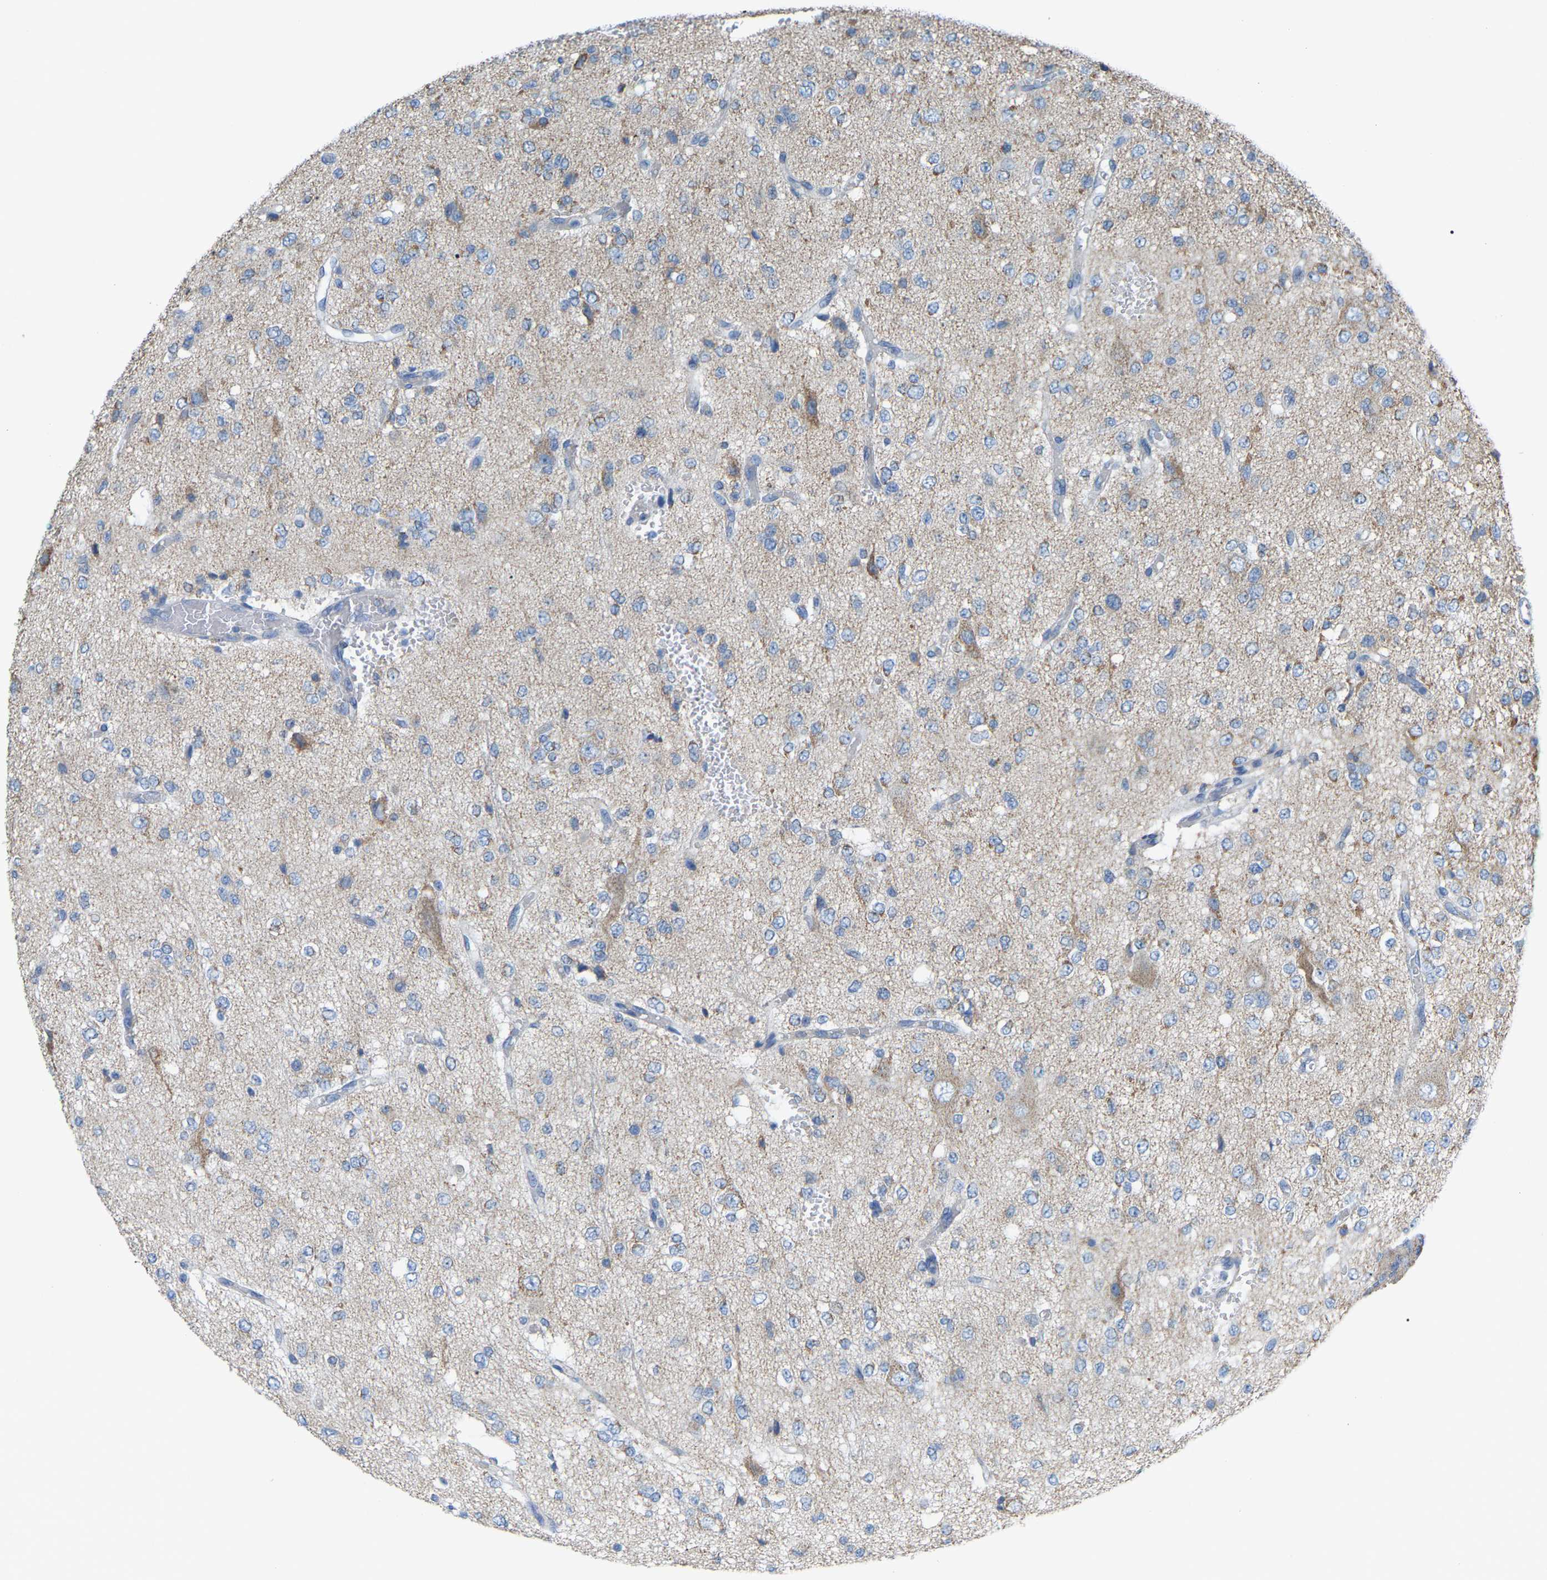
{"staining": {"intensity": "negative", "quantity": "none", "location": "none"}, "tissue": "glioma", "cell_type": "Tumor cells", "image_type": "cancer", "snomed": [{"axis": "morphology", "description": "Glioma, malignant, Low grade"}, {"axis": "topography", "description": "Brain"}], "caption": "This photomicrograph is of malignant glioma (low-grade) stained with IHC to label a protein in brown with the nuclei are counter-stained blue. There is no expression in tumor cells.", "gene": "CROT", "patient": {"sex": "male", "age": 38}}